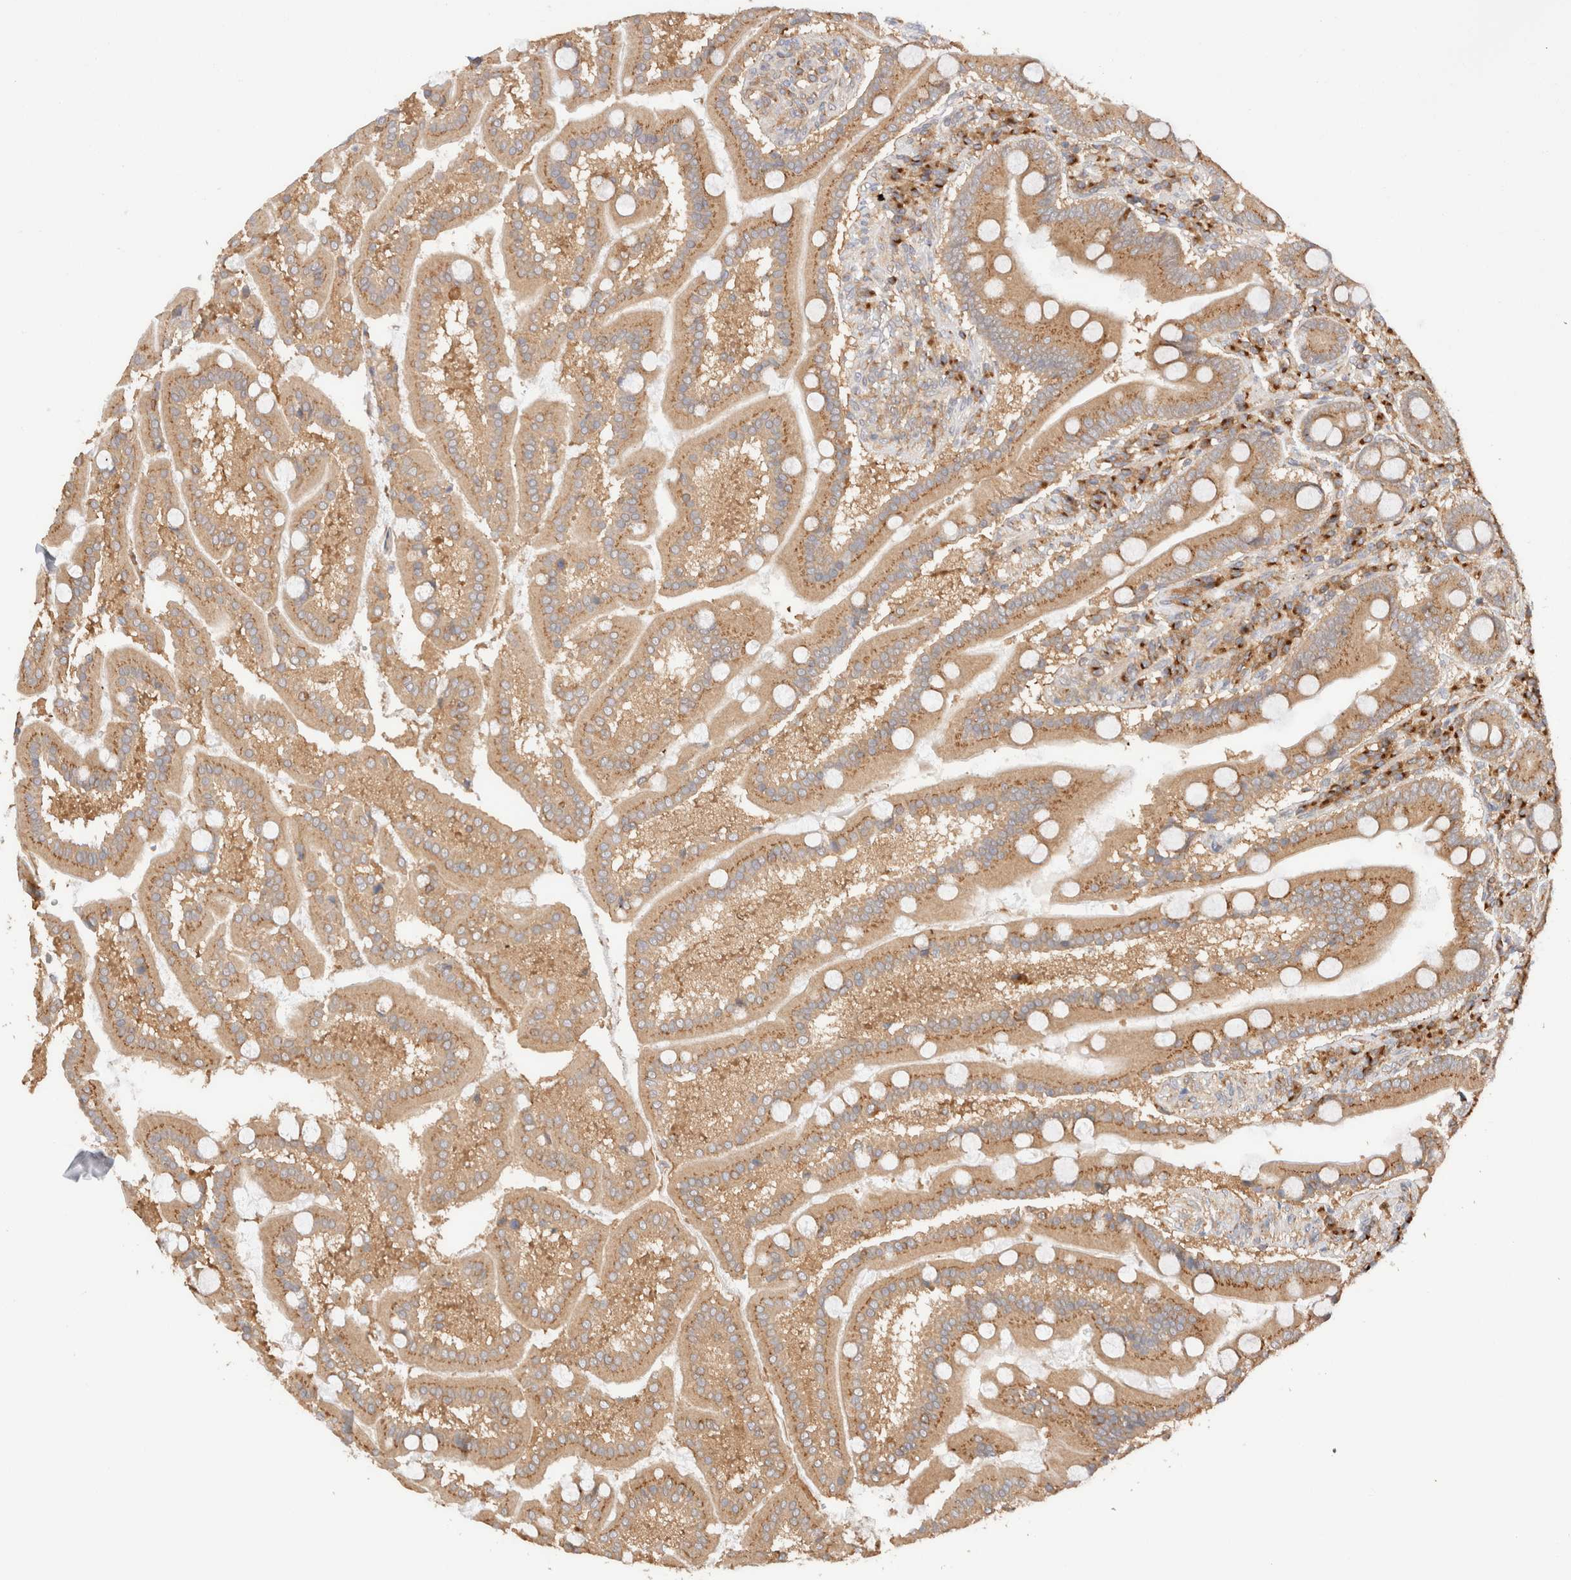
{"staining": {"intensity": "moderate", "quantity": ">75%", "location": "cytoplasmic/membranous"}, "tissue": "duodenum", "cell_type": "Glandular cells", "image_type": "normal", "snomed": [{"axis": "morphology", "description": "Normal tissue, NOS"}, {"axis": "topography", "description": "Duodenum"}], "caption": "Immunohistochemical staining of unremarkable duodenum exhibits >75% levels of moderate cytoplasmic/membranous protein staining in about >75% of glandular cells.", "gene": "RABEP1", "patient": {"sex": "male", "age": 50}}